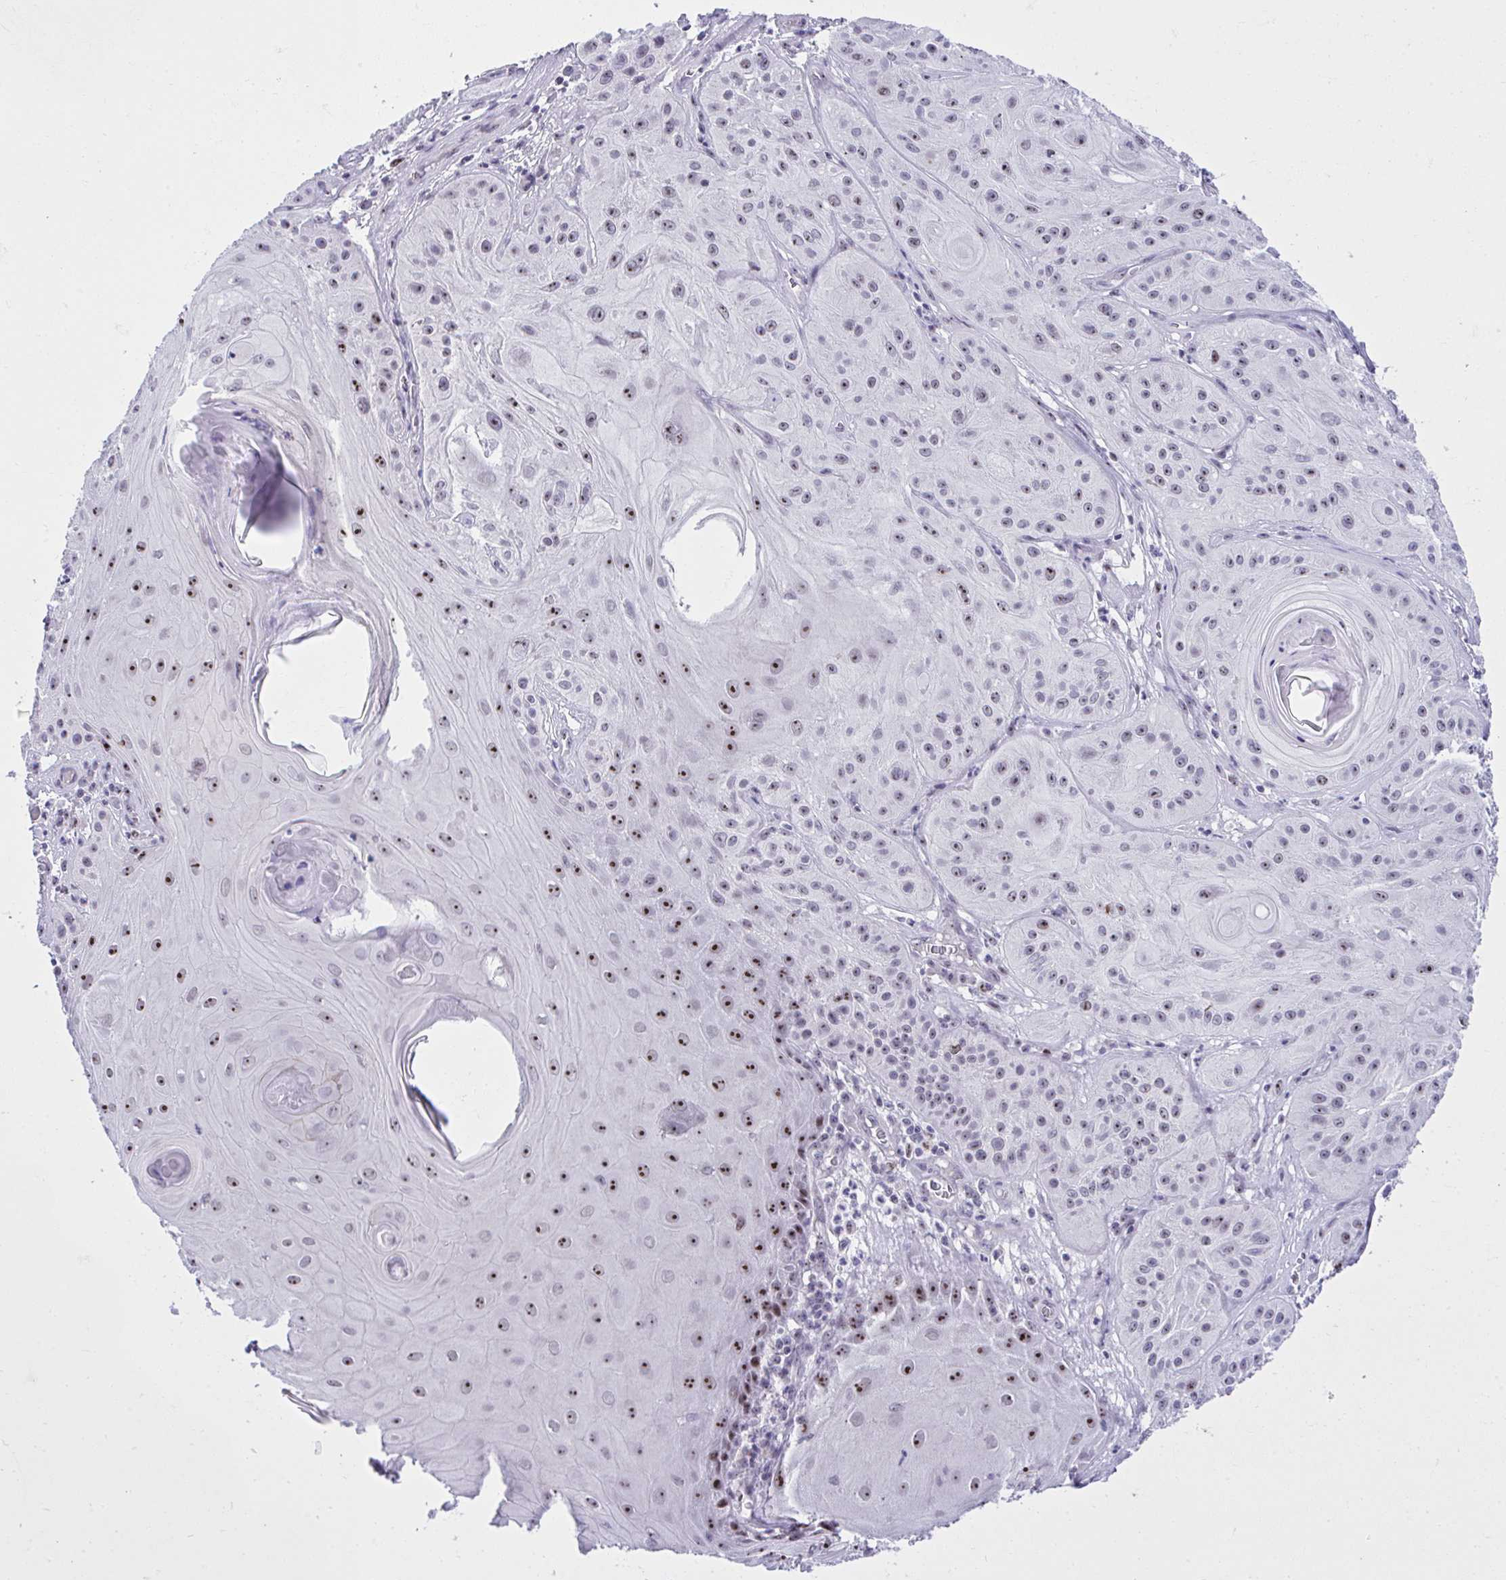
{"staining": {"intensity": "strong", "quantity": "<25%", "location": "nuclear"}, "tissue": "skin cancer", "cell_type": "Tumor cells", "image_type": "cancer", "snomed": [{"axis": "morphology", "description": "Squamous cell carcinoma, NOS"}, {"axis": "topography", "description": "Skin"}], "caption": "Immunohistochemical staining of human skin cancer (squamous cell carcinoma) demonstrates medium levels of strong nuclear protein expression in approximately <25% of tumor cells. The staining is performed using DAB (3,3'-diaminobenzidine) brown chromogen to label protein expression. The nuclei are counter-stained blue using hematoxylin.", "gene": "CEP72", "patient": {"sex": "male", "age": 85}}